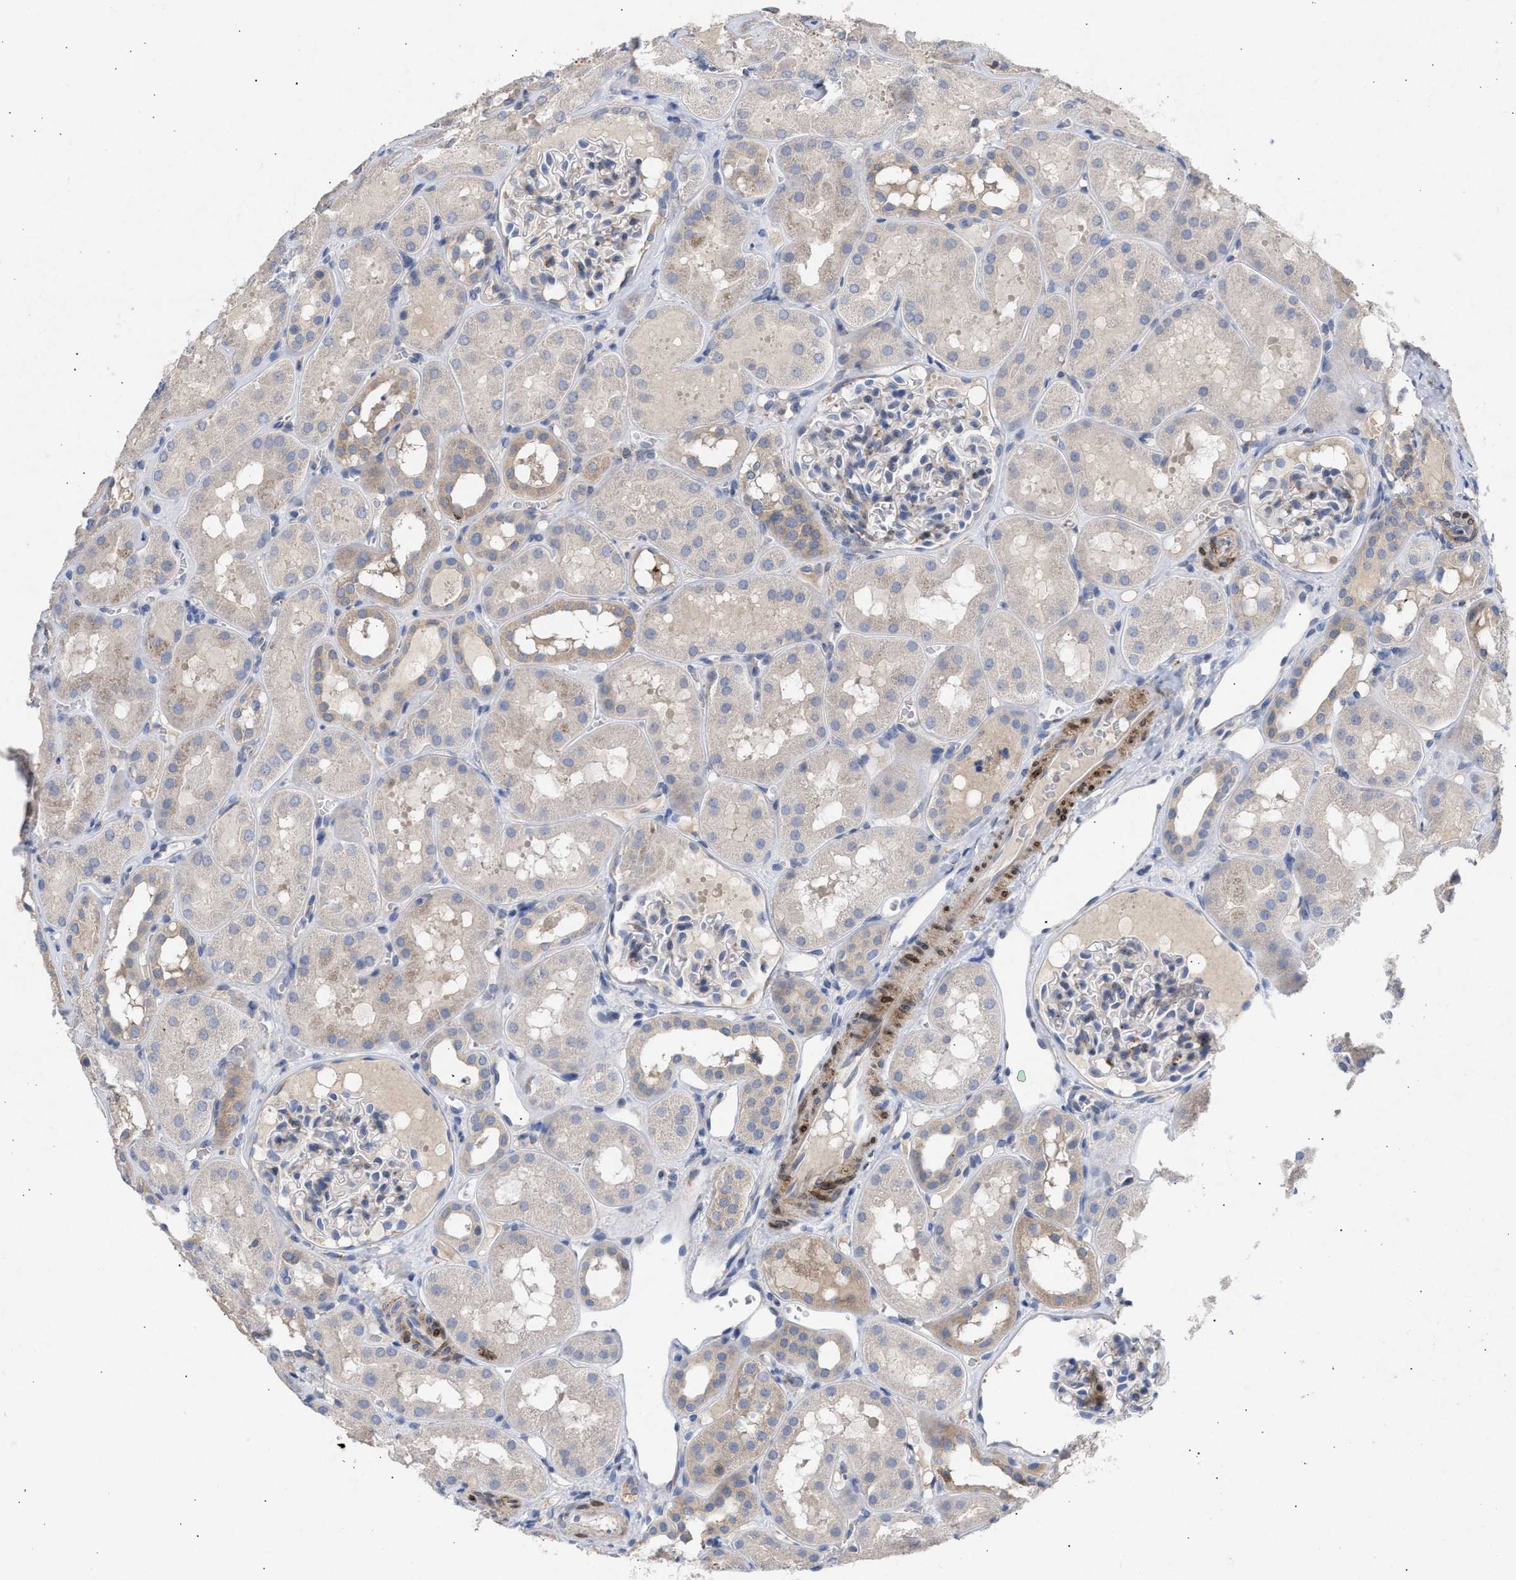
{"staining": {"intensity": "negative", "quantity": "none", "location": "none"}, "tissue": "kidney", "cell_type": "Cells in glomeruli", "image_type": "normal", "snomed": [{"axis": "morphology", "description": "Normal tissue, NOS"}, {"axis": "topography", "description": "Kidney"}, {"axis": "topography", "description": "Urinary bladder"}], "caption": "Immunohistochemistry (IHC) histopathology image of normal human kidney stained for a protein (brown), which exhibits no staining in cells in glomeruli. (Brightfield microscopy of DAB (3,3'-diaminobenzidine) immunohistochemistry at high magnification).", "gene": "SELENOM", "patient": {"sex": "male", "age": 16}}